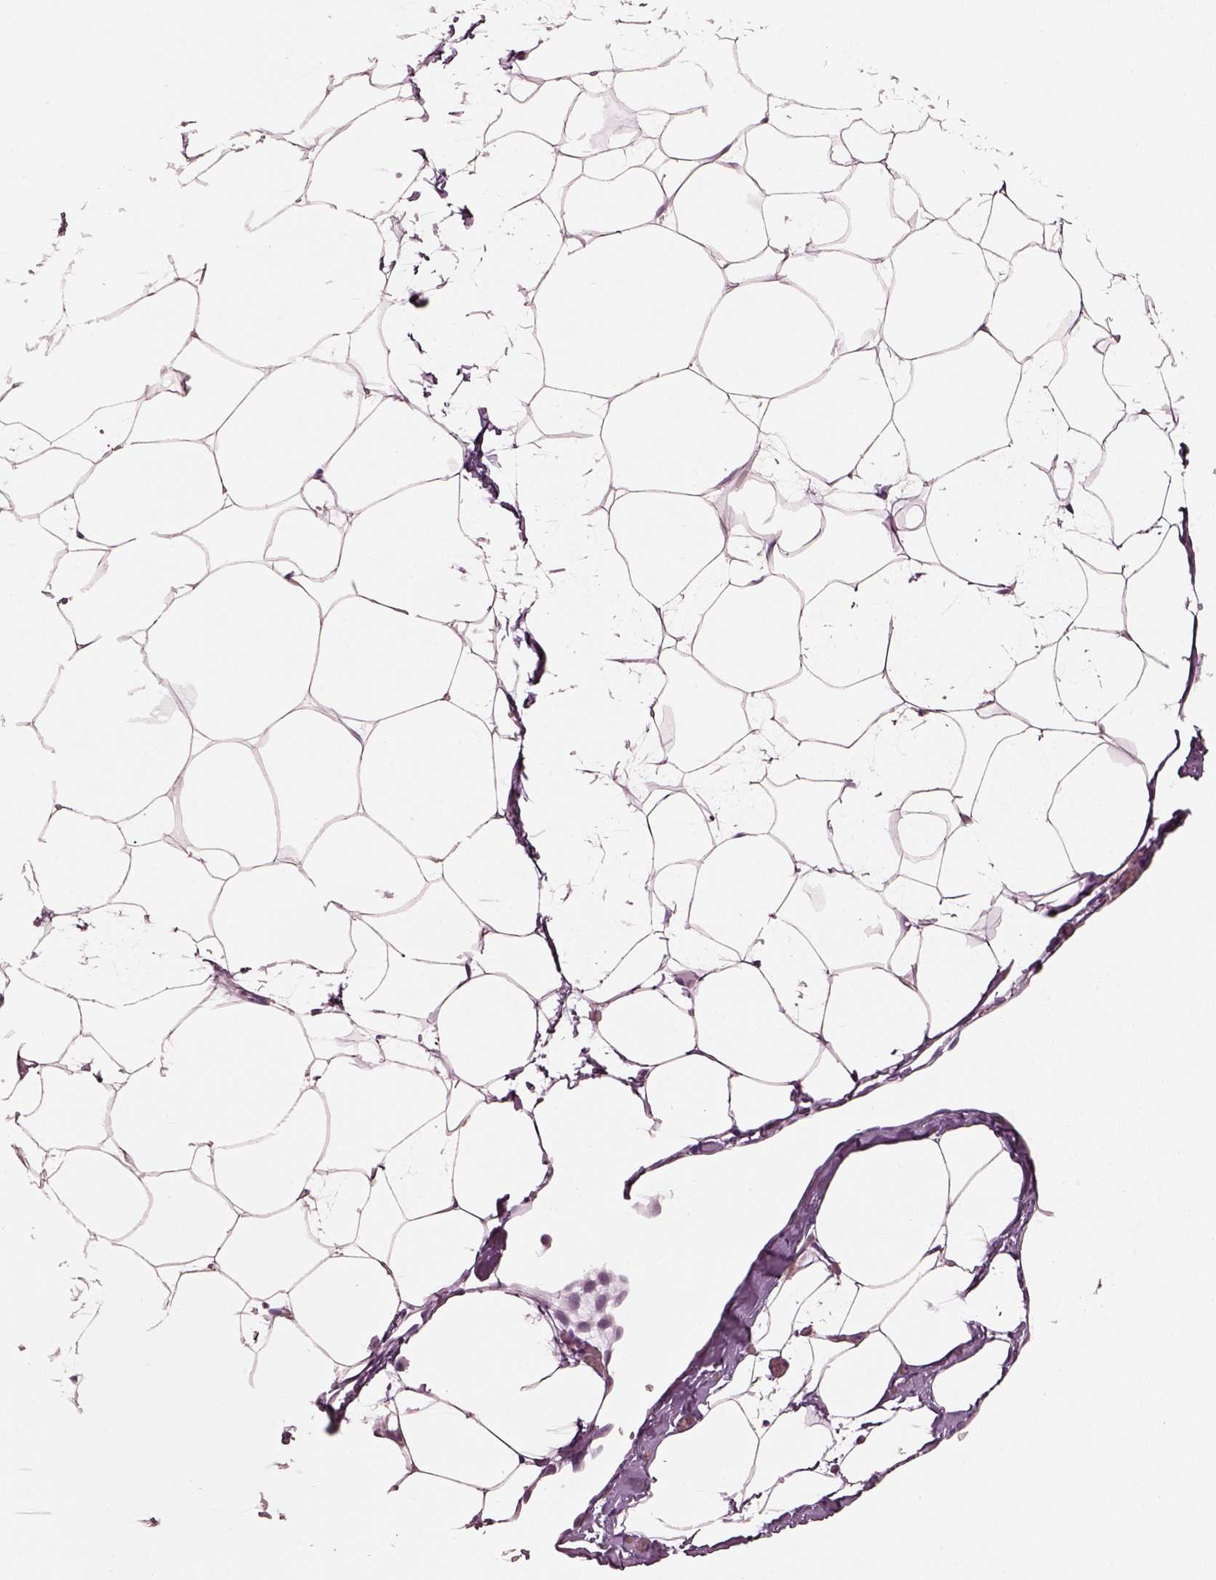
{"staining": {"intensity": "negative", "quantity": "none", "location": "none"}, "tissue": "adipose tissue", "cell_type": "Adipocytes", "image_type": "normal", "snomed": [{"axis": "morphology", "description": "Normal tissue, NOS"}, {"axis": "topography", "description": "Adipose tissue"}], "caption": "Benign adipose tissue was stained to show a protein in brown. There is no significant expression in adipocytes.", "gene": "ELSPBP1", "patient": {"sex": "male", "age": 57}}